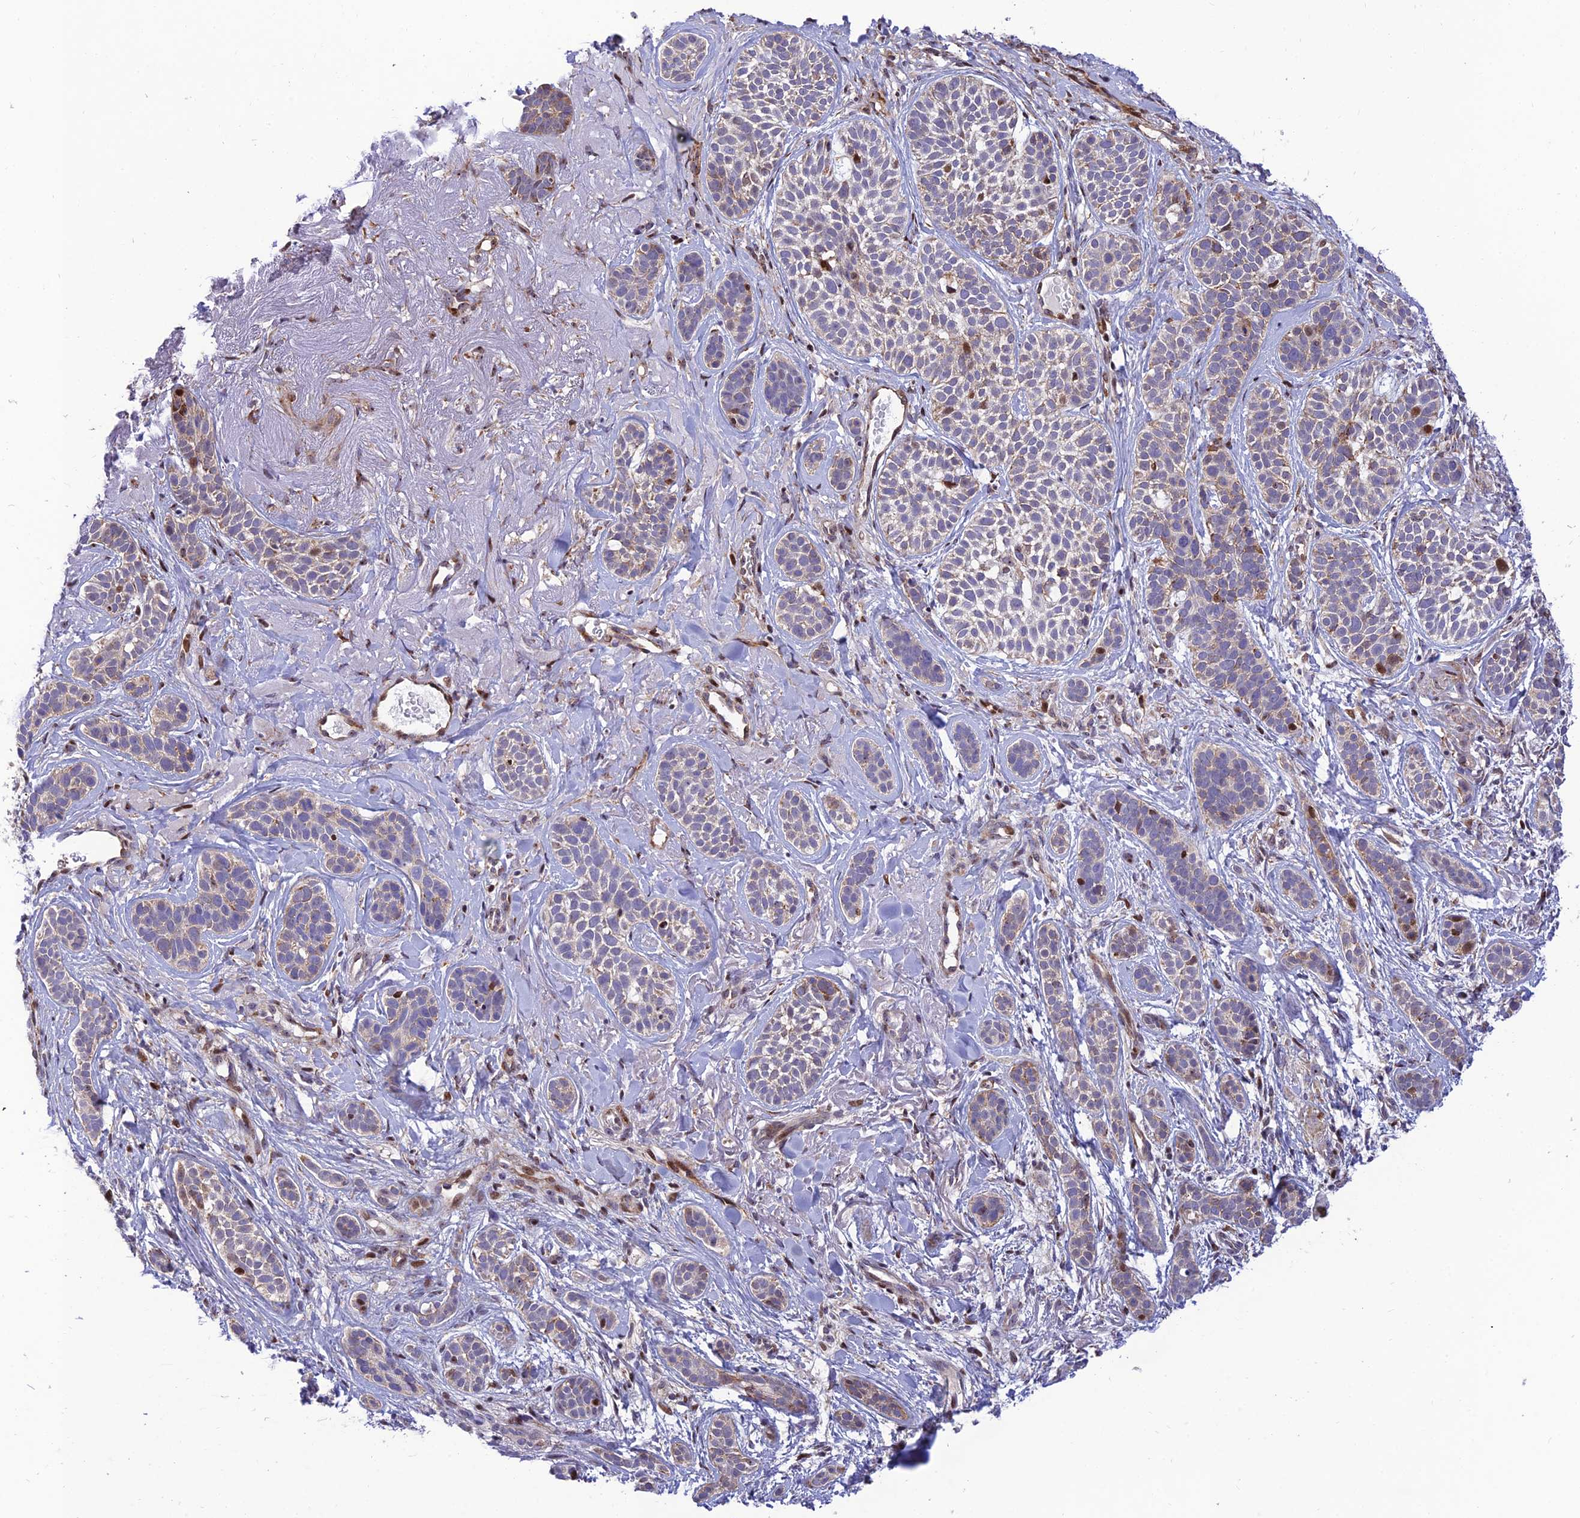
{"staining": {"intensity": "moderate", "quantity": "25%-75%", "location": "cytoplasmic/membranous"}, "tissue": "skin cancer", "cell_type": "Tumor cells", "image_type": "cancer", "snomed": [{"axis": "morphology", "description": "Basal cell carcinoma"}, {"axis": "topography", "description": "Skin"}], "caption": "IHC of skin cancer exhibits medium levels of moderate cytoplasmic/membranous staining in approximately 25%-75% of tumor cells.", "gene": "KBTBD7", "patient": {"sex": "male", "age": 71}}